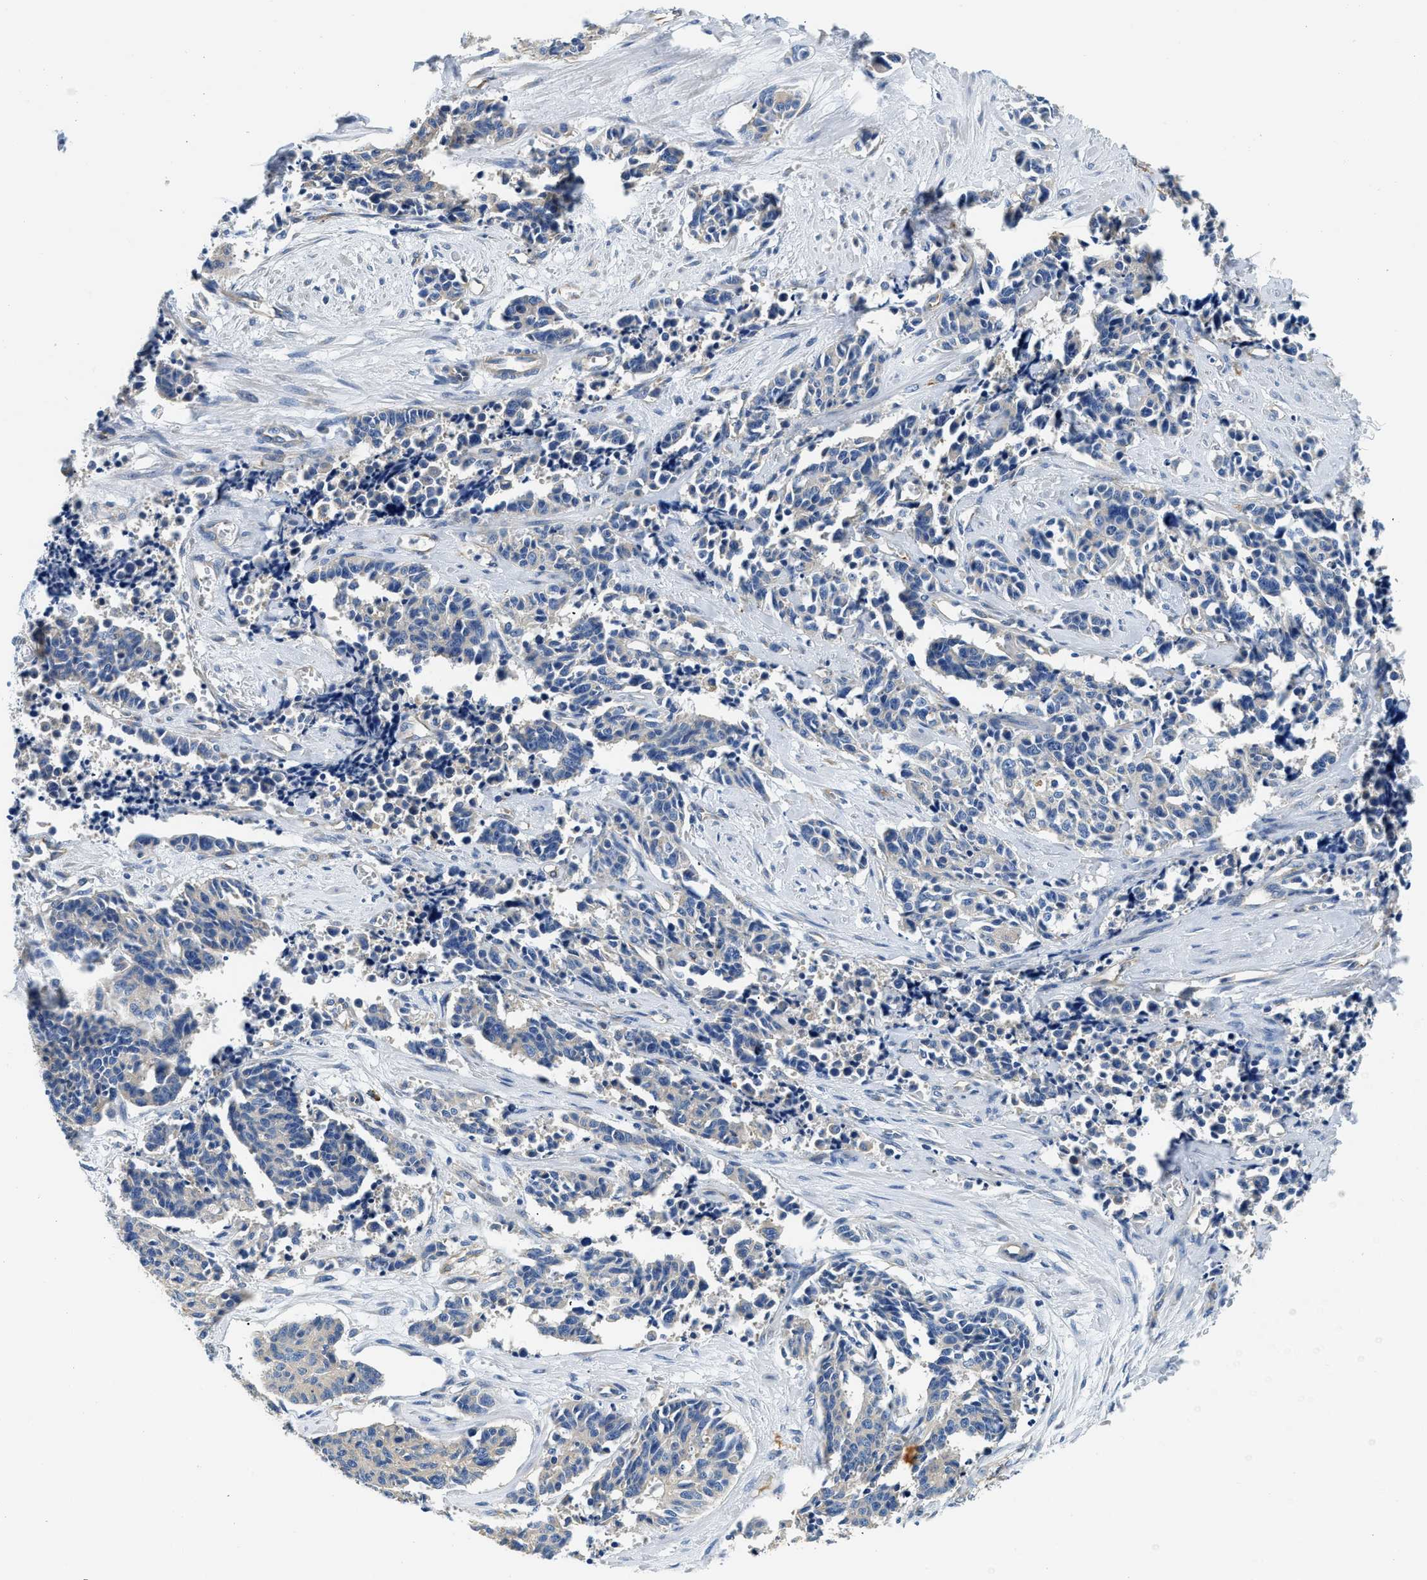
{"staining": {"intensity": "negative", "quantity": "none", "location": "none"}, "tissue": "cervical cancer", "cell_type": "Tumor cells", "image_type": "cancer", "snomed": [{"axis": "morphology", "description": "Squamous cell carcinoma, NOS"}, {"axis": "topography", "description": "Cervix"}], "caption": "Cervical cancer was stained to show a protein in brown. There is no significant staining in tumor cells.", "gene": "CSDE1", "patient": {"sex": "female", "age": 35}}